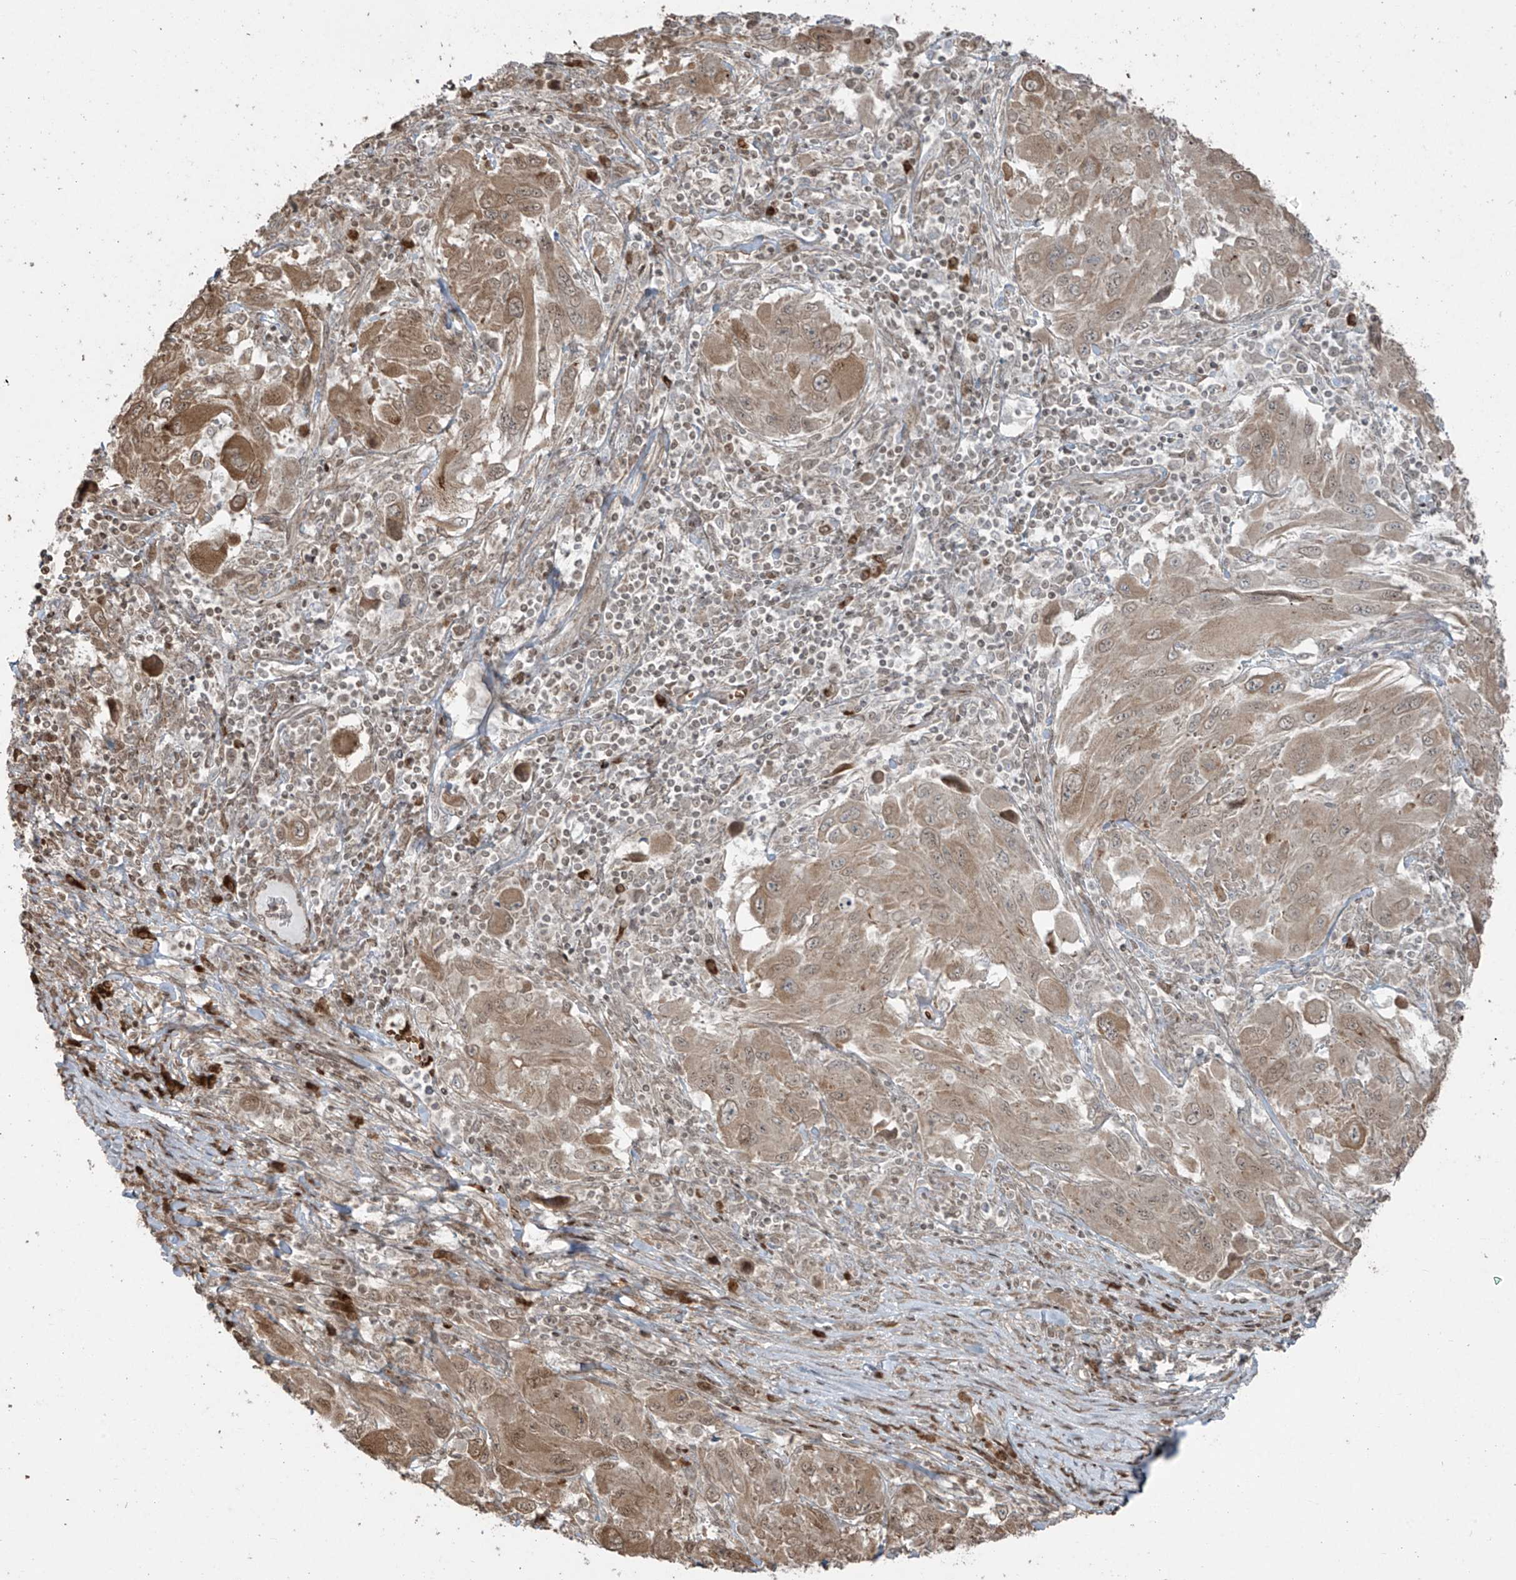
{"staining": {"intensity": "moderate", "quantity": ">75%", "location": "cytoplasmic/membranous,nuclear"}, "tissue": "melanoma", "cell_type": "Tumor cells", "image_type": "cancer", "snomed": [{"axis": "morphology", "description": "Malignant melanoma, NOS"}, {"axis": "topography", "description": "Skin"}], "caption": "This photomicrograph displays immunohistochemistry (IHC) staining of malignant melanoma, with medium moderate cytoplasmic/membranous and nuclear staining in approximately >75% of tumor cells.", "gene": "TTC22", "patient": {"sex": "female", "age": 91}}